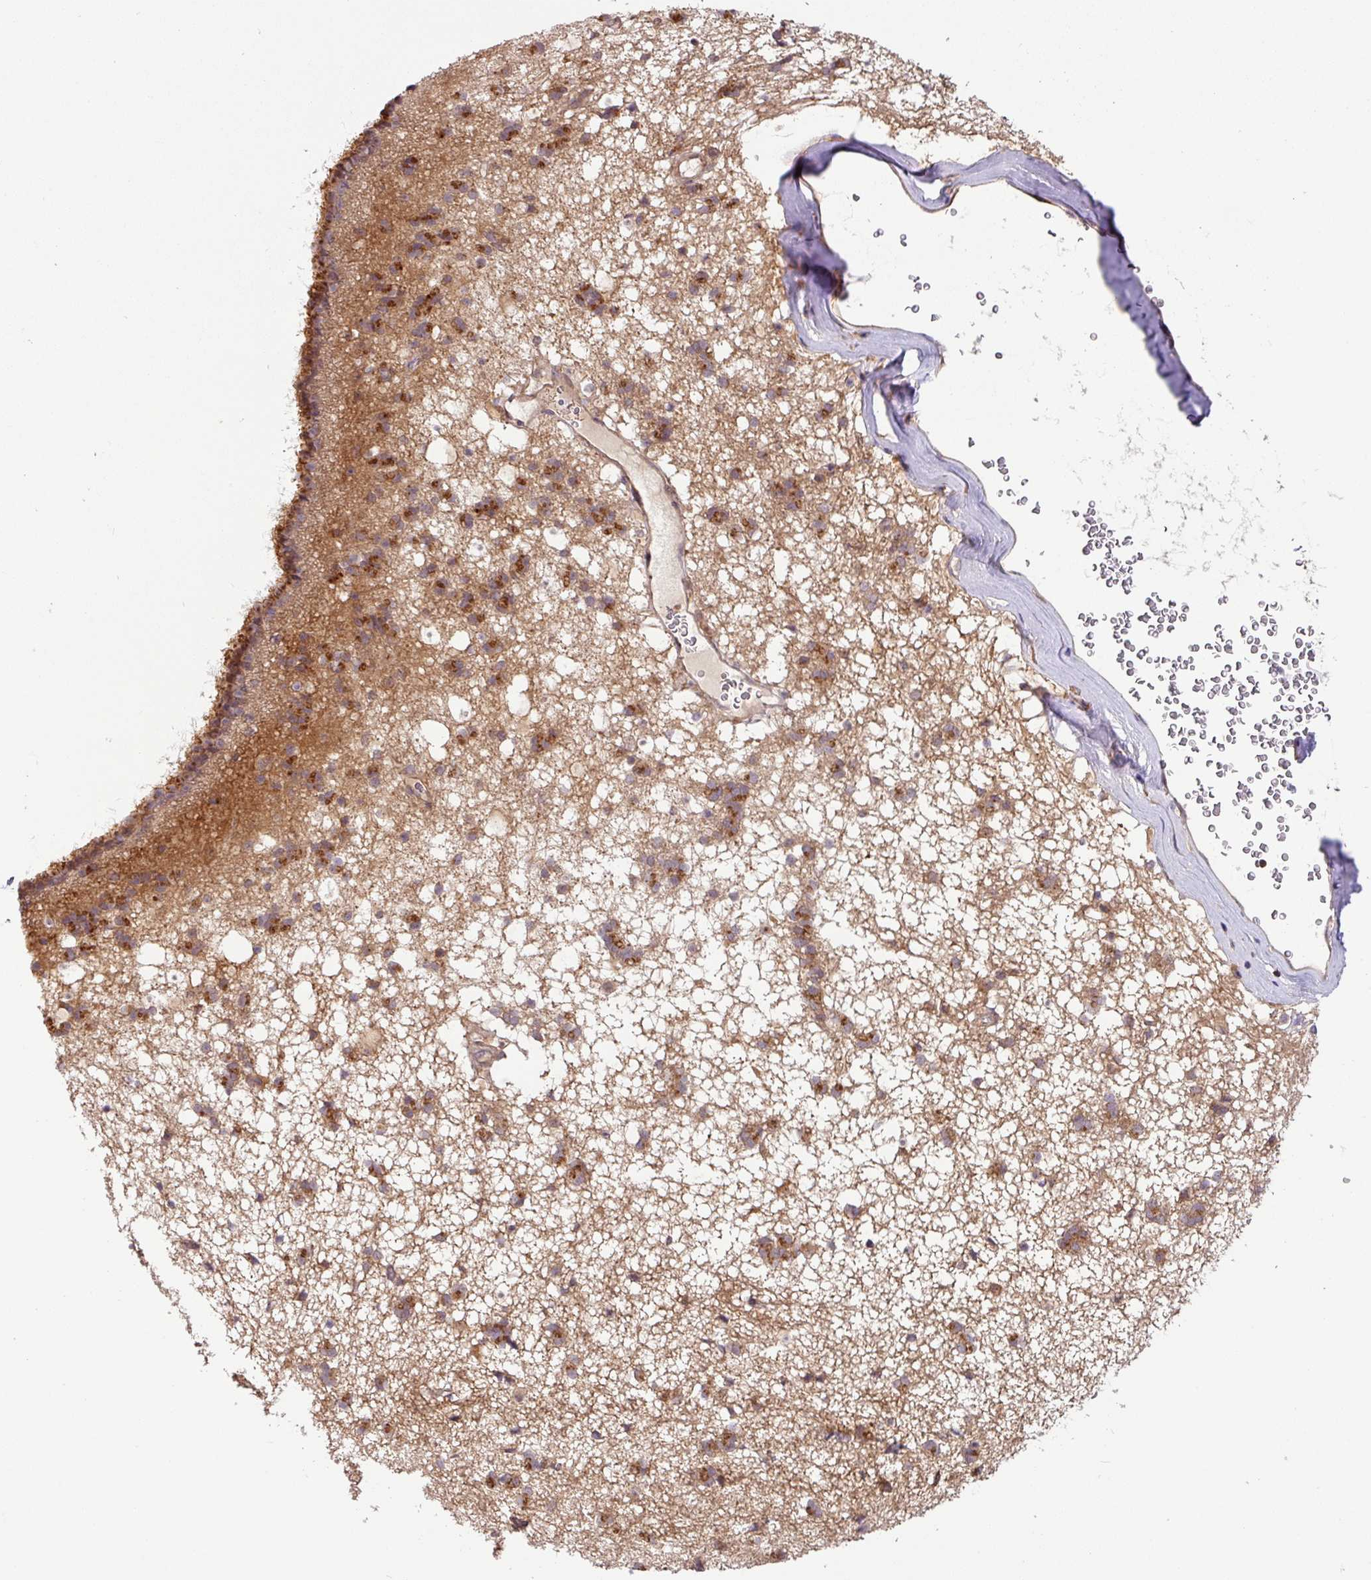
{"staining": {"intensity": "moderate", "quantity": ">75%", "location": "cytoplasmic/membranous"}, "tissue": "caudate", "cell_type": "Glial cells", "image_type": "normal", "snomed": [{"axis": "morphology", "description": "Normal tissue, NOS"}, {"axis": "topography", "description": "Lateral ventricle wall"}], "caption": "Normal caudate was stained to show a protein in brown. There is medium levels of moderate cytoplasmic/membranous positivity in approximately >75% of glial cells.", "gene": "SHB", "patient": {"sex": "male", "age": 58}}